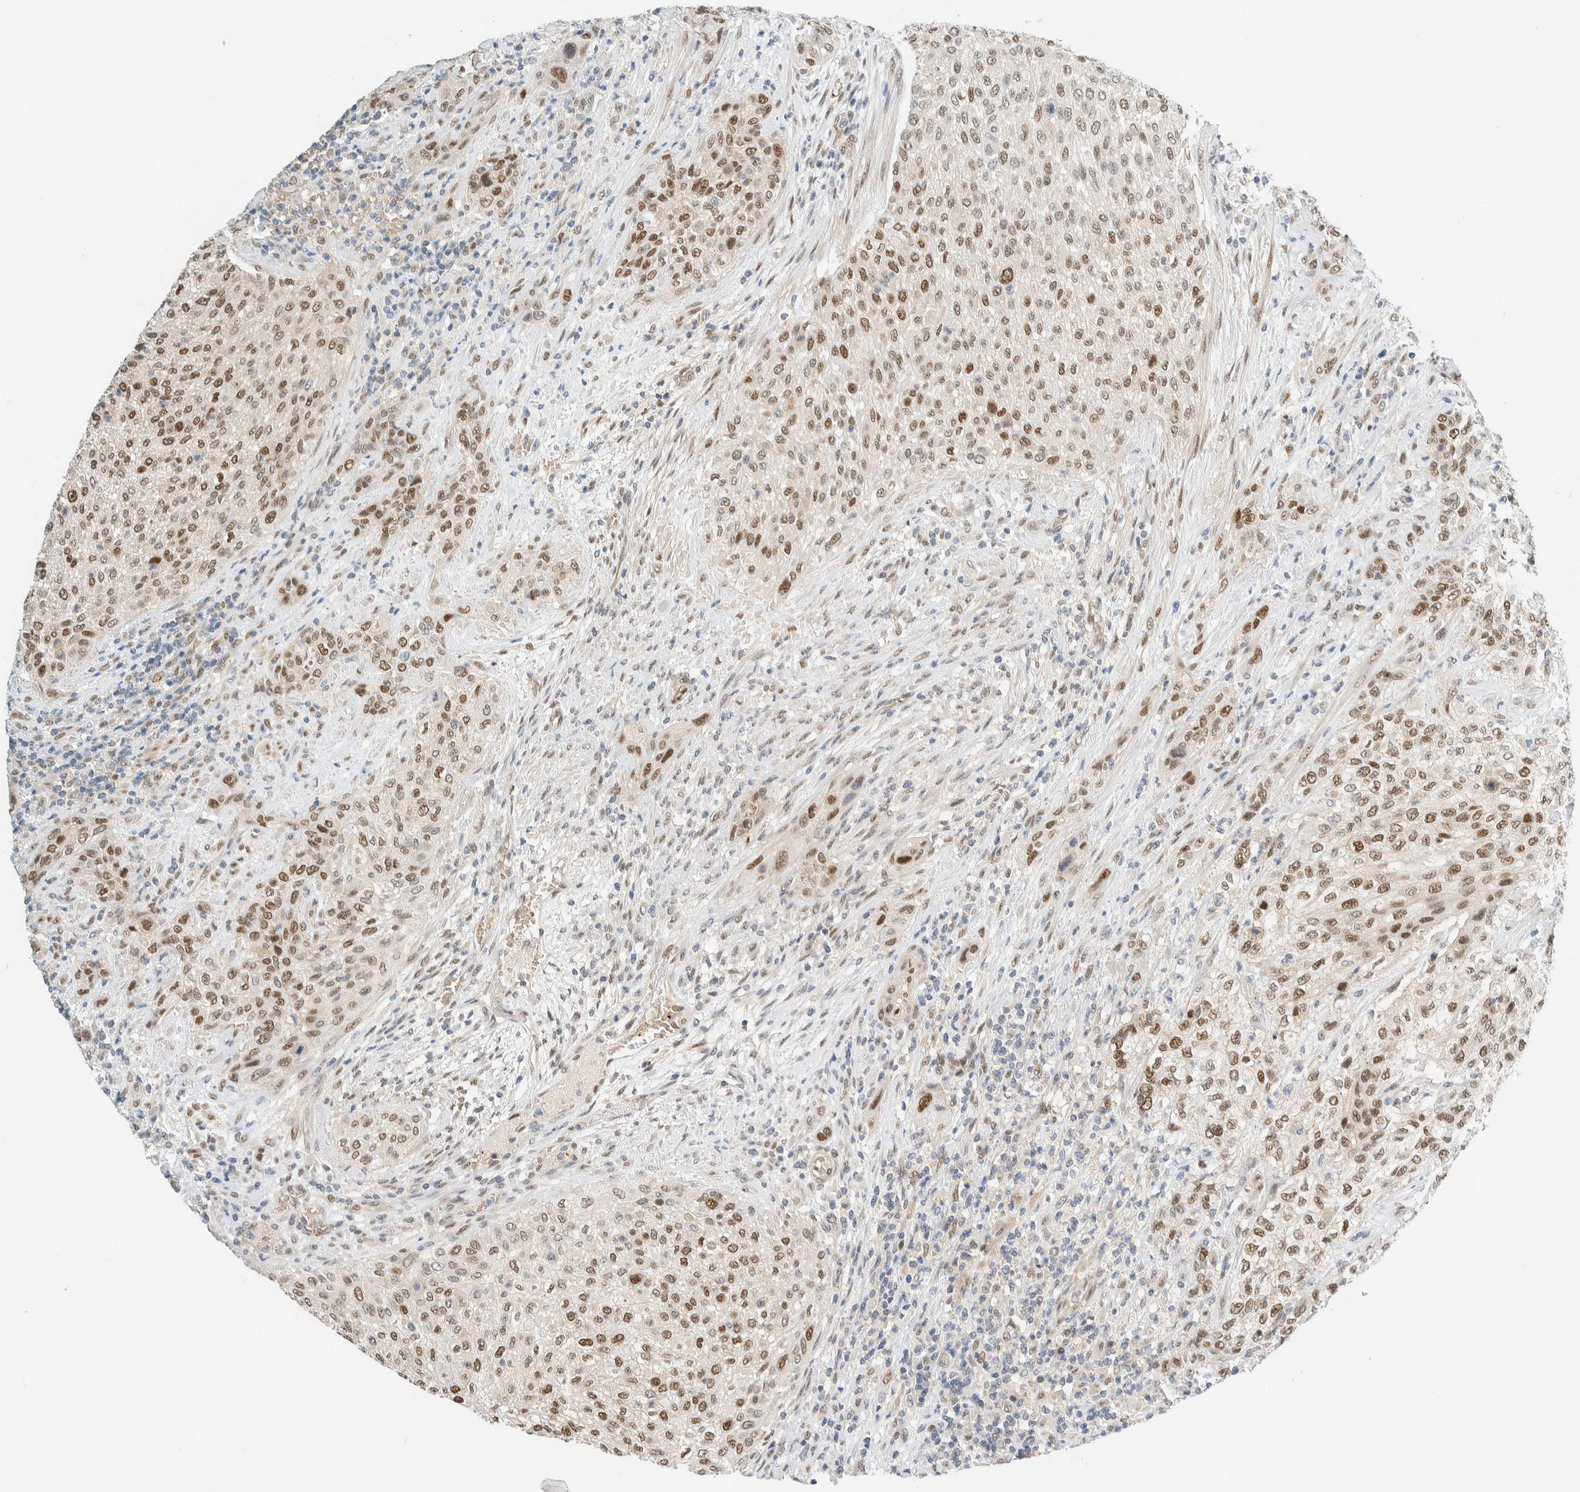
{"staining": {"intensity": "moderate", "quantity": ">75%", "location": "nuclear"}, "tissue": "urothelial cancer", "cell_type": "Tumor cells", "image_type": "cancer", "snomed": [{"axis": "morphology", "description": "Urothelial carcinoma, Low grade"}, {"axis": "morphology", "description": "Urothelial carcinoma, High grade"}, {"axis": "topography", "description": "Urinary bladder"}], "caption": "Urothelial cancer stained for a protein shows moderate nuclear positivity in tumor cells.", "gene": "TSTD2", "patient": {"sex": "male", "age": 35}}